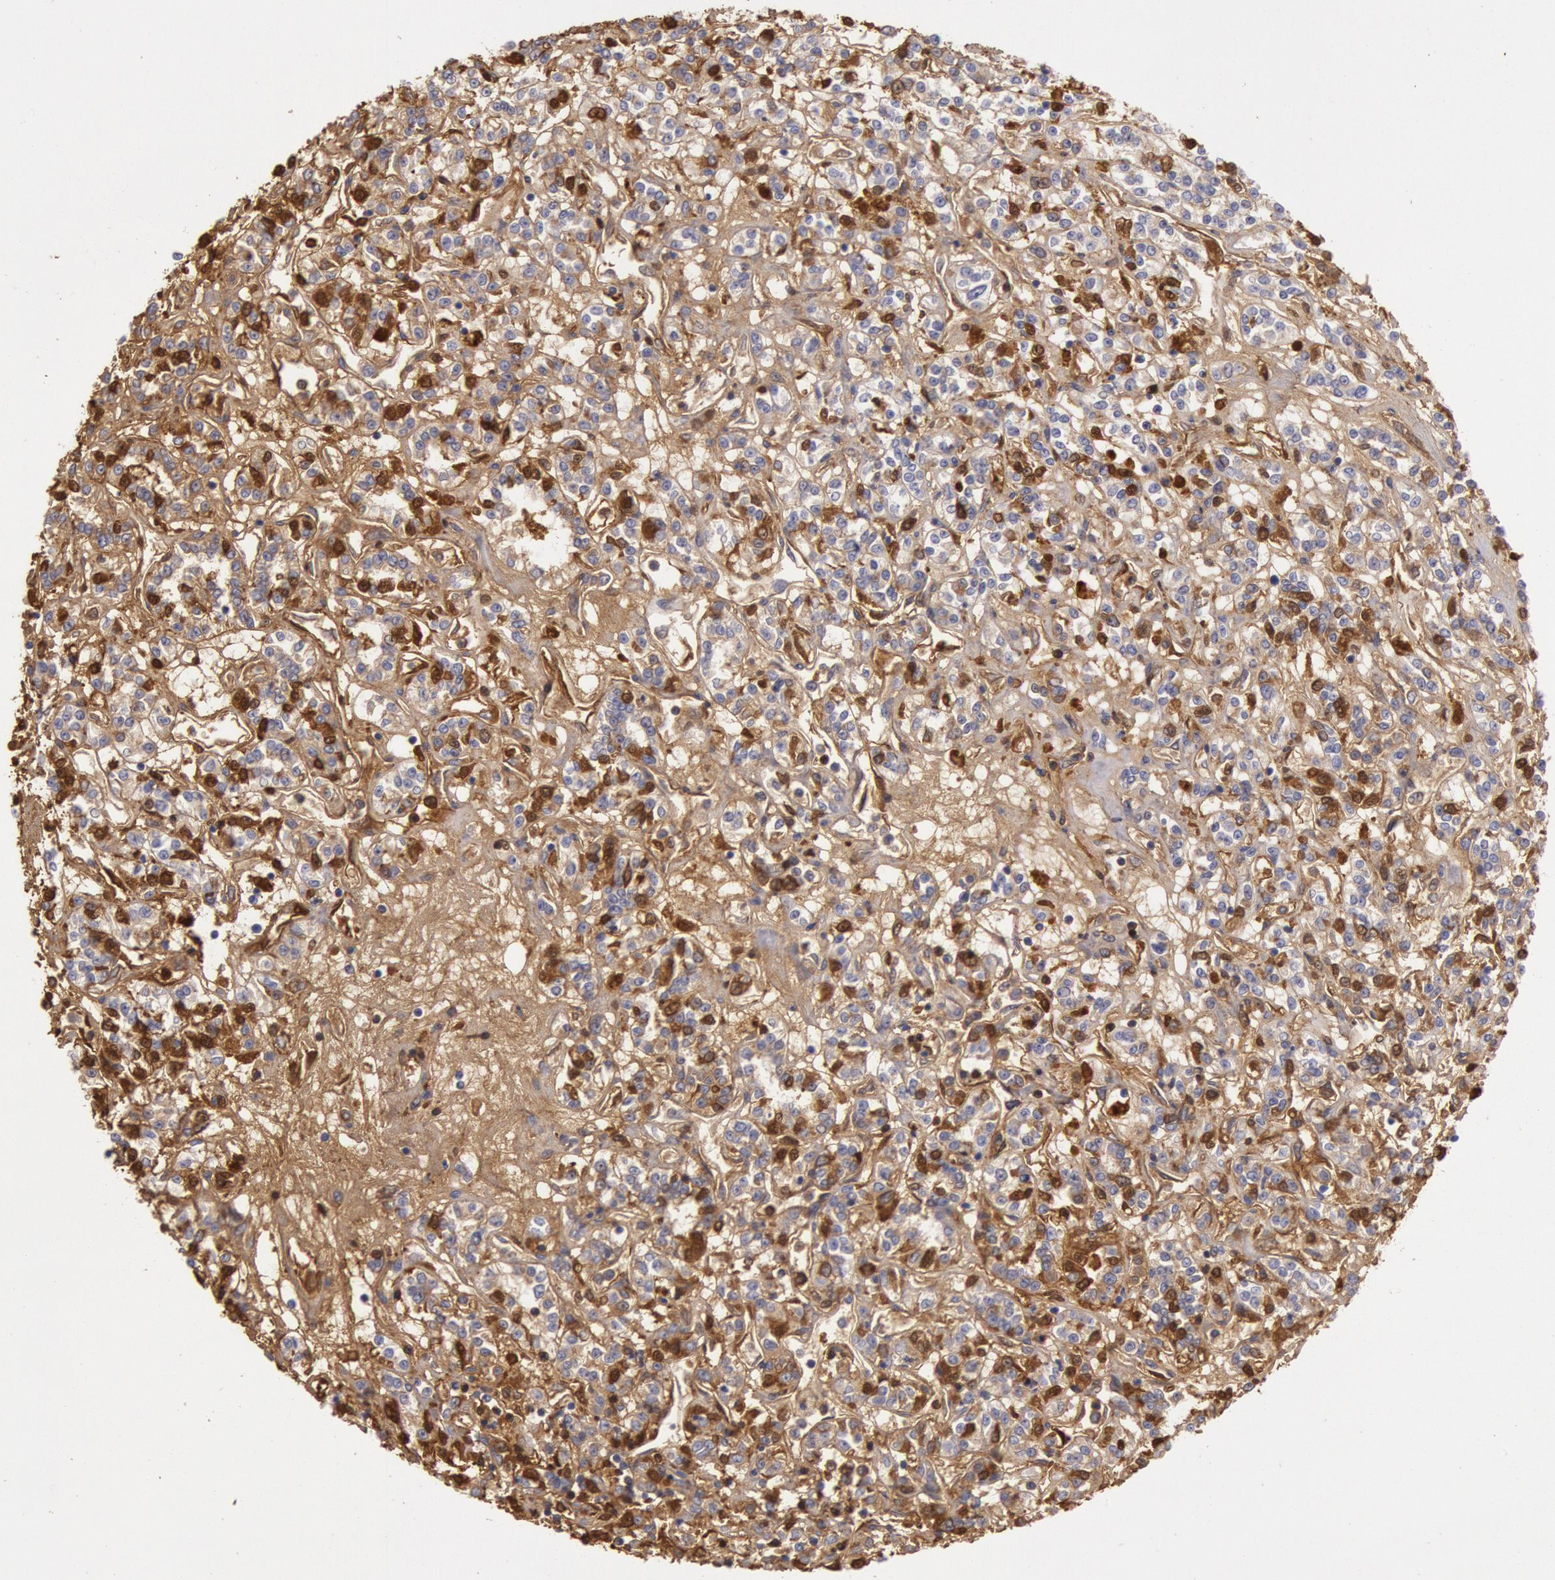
{"staining": {"intensity": "strong", "quantity": ">75%", "location": "cytoplasmic/membranous"}, "tissue": "renal cancer", "cell_type": "Tumor cells", "image_type": "cancer", "snomed": [{"axis": "morphology", "description": "Adenocarcinoma, NOS"}, {"axis": "topography", "description": "Kidney"}], "caption": "Immunohistochemical staining of renal adenocarcinoma reveals strong cytoplasmic/membranous protein positivity in about >75% of tumor cells.", "gene": "IGHG1", "patient": {"sex": "female", "age": 76}}